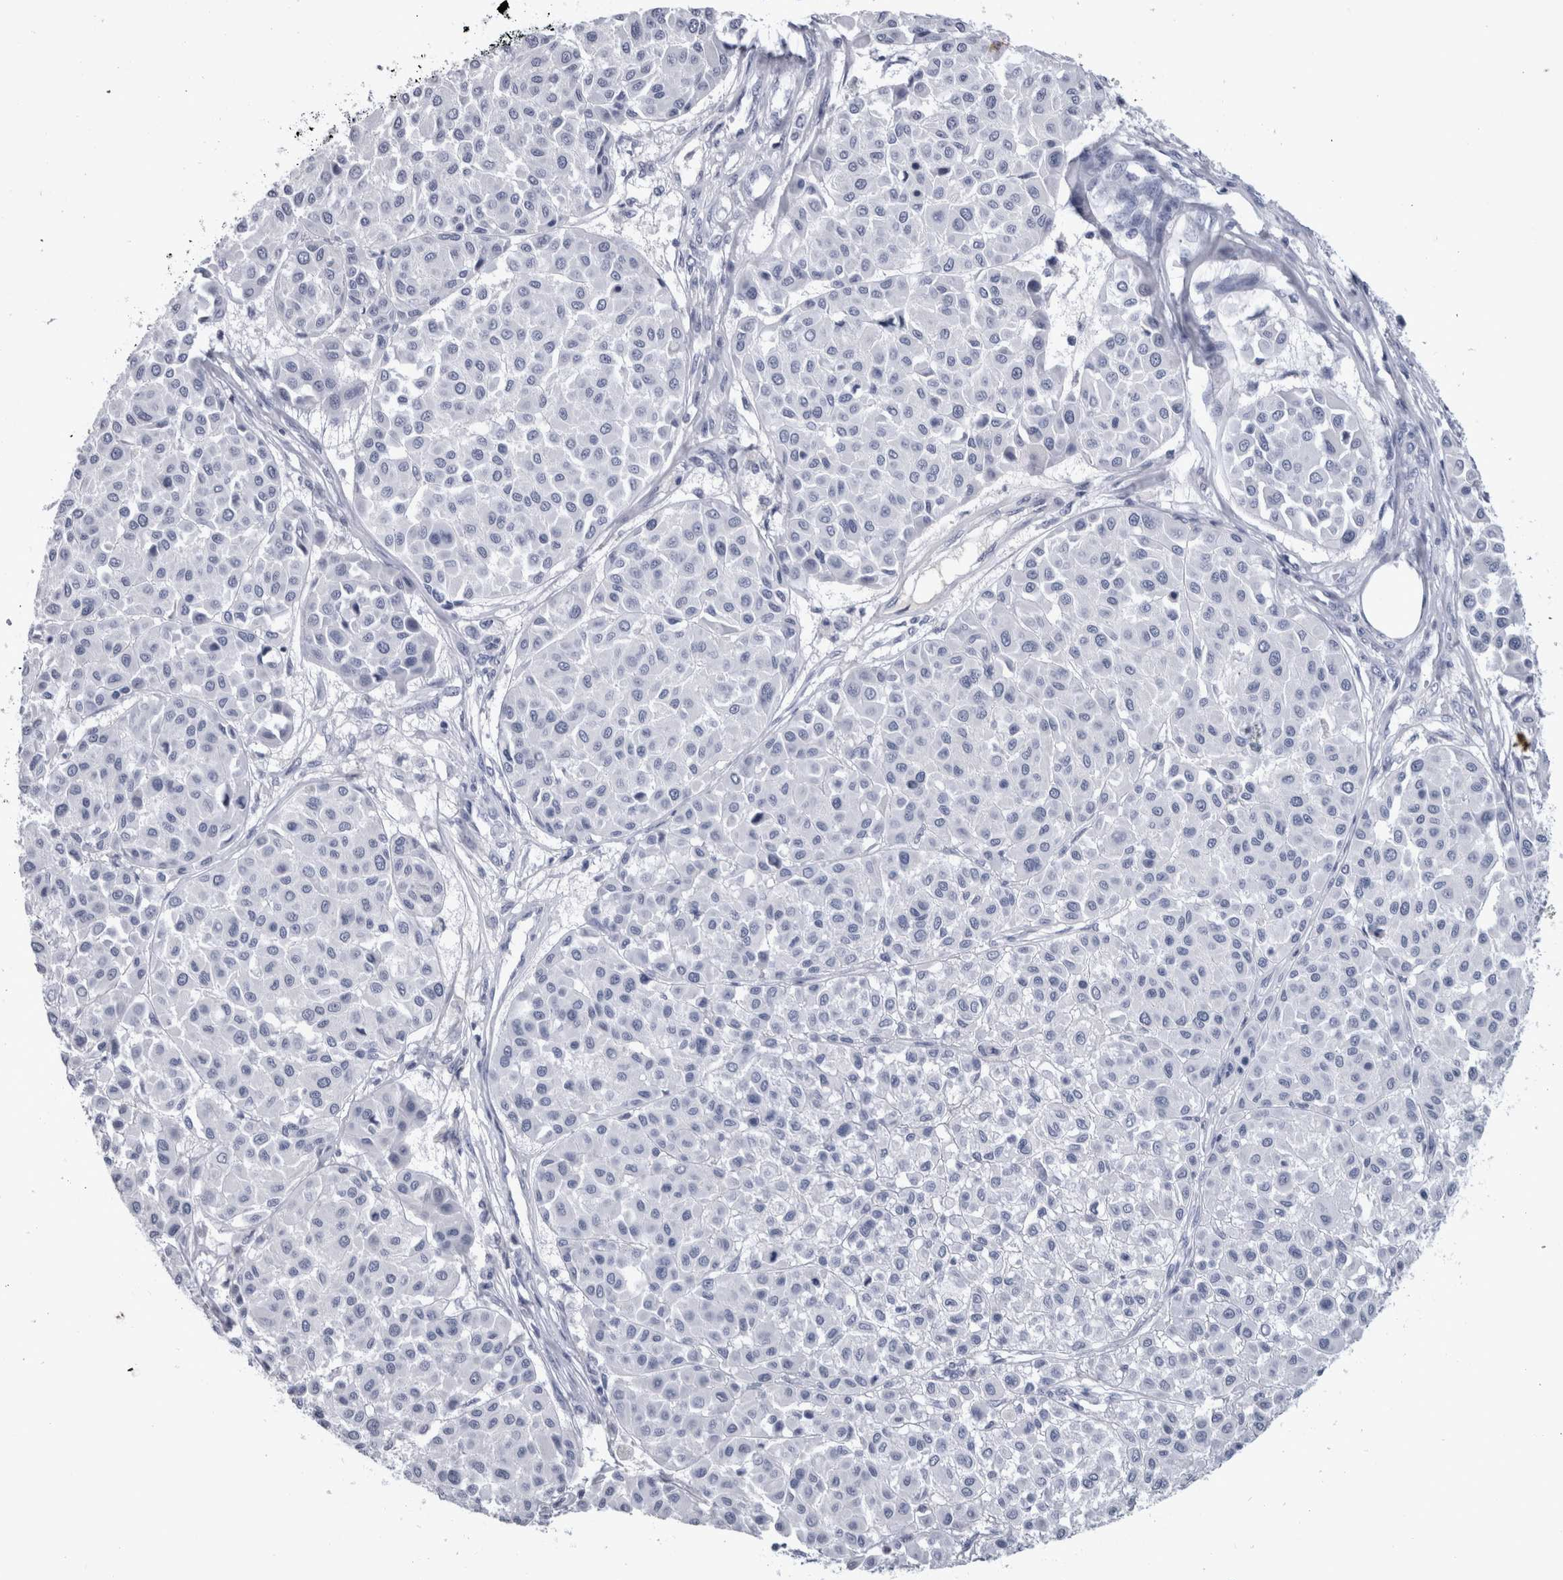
{"staining": {"intensity": "negative", "quantity": "none", "location": "none"}, "tissue": "melanoma", "cell_type": "Tumor cells", "image_type": "cancer", "snomed": [{"axis": "morphology", "description": "Malignant melanoma, Metastatic site"}, {"axis": "topography", "description": "Soft tissue"}], "caption": "Malignant melanoma (metastatic site) was stained to show a protein in brown. There is no significant staining in tumor cells.", "gene": "PAX5", "patient": {"sex": "male", "age": 41}}